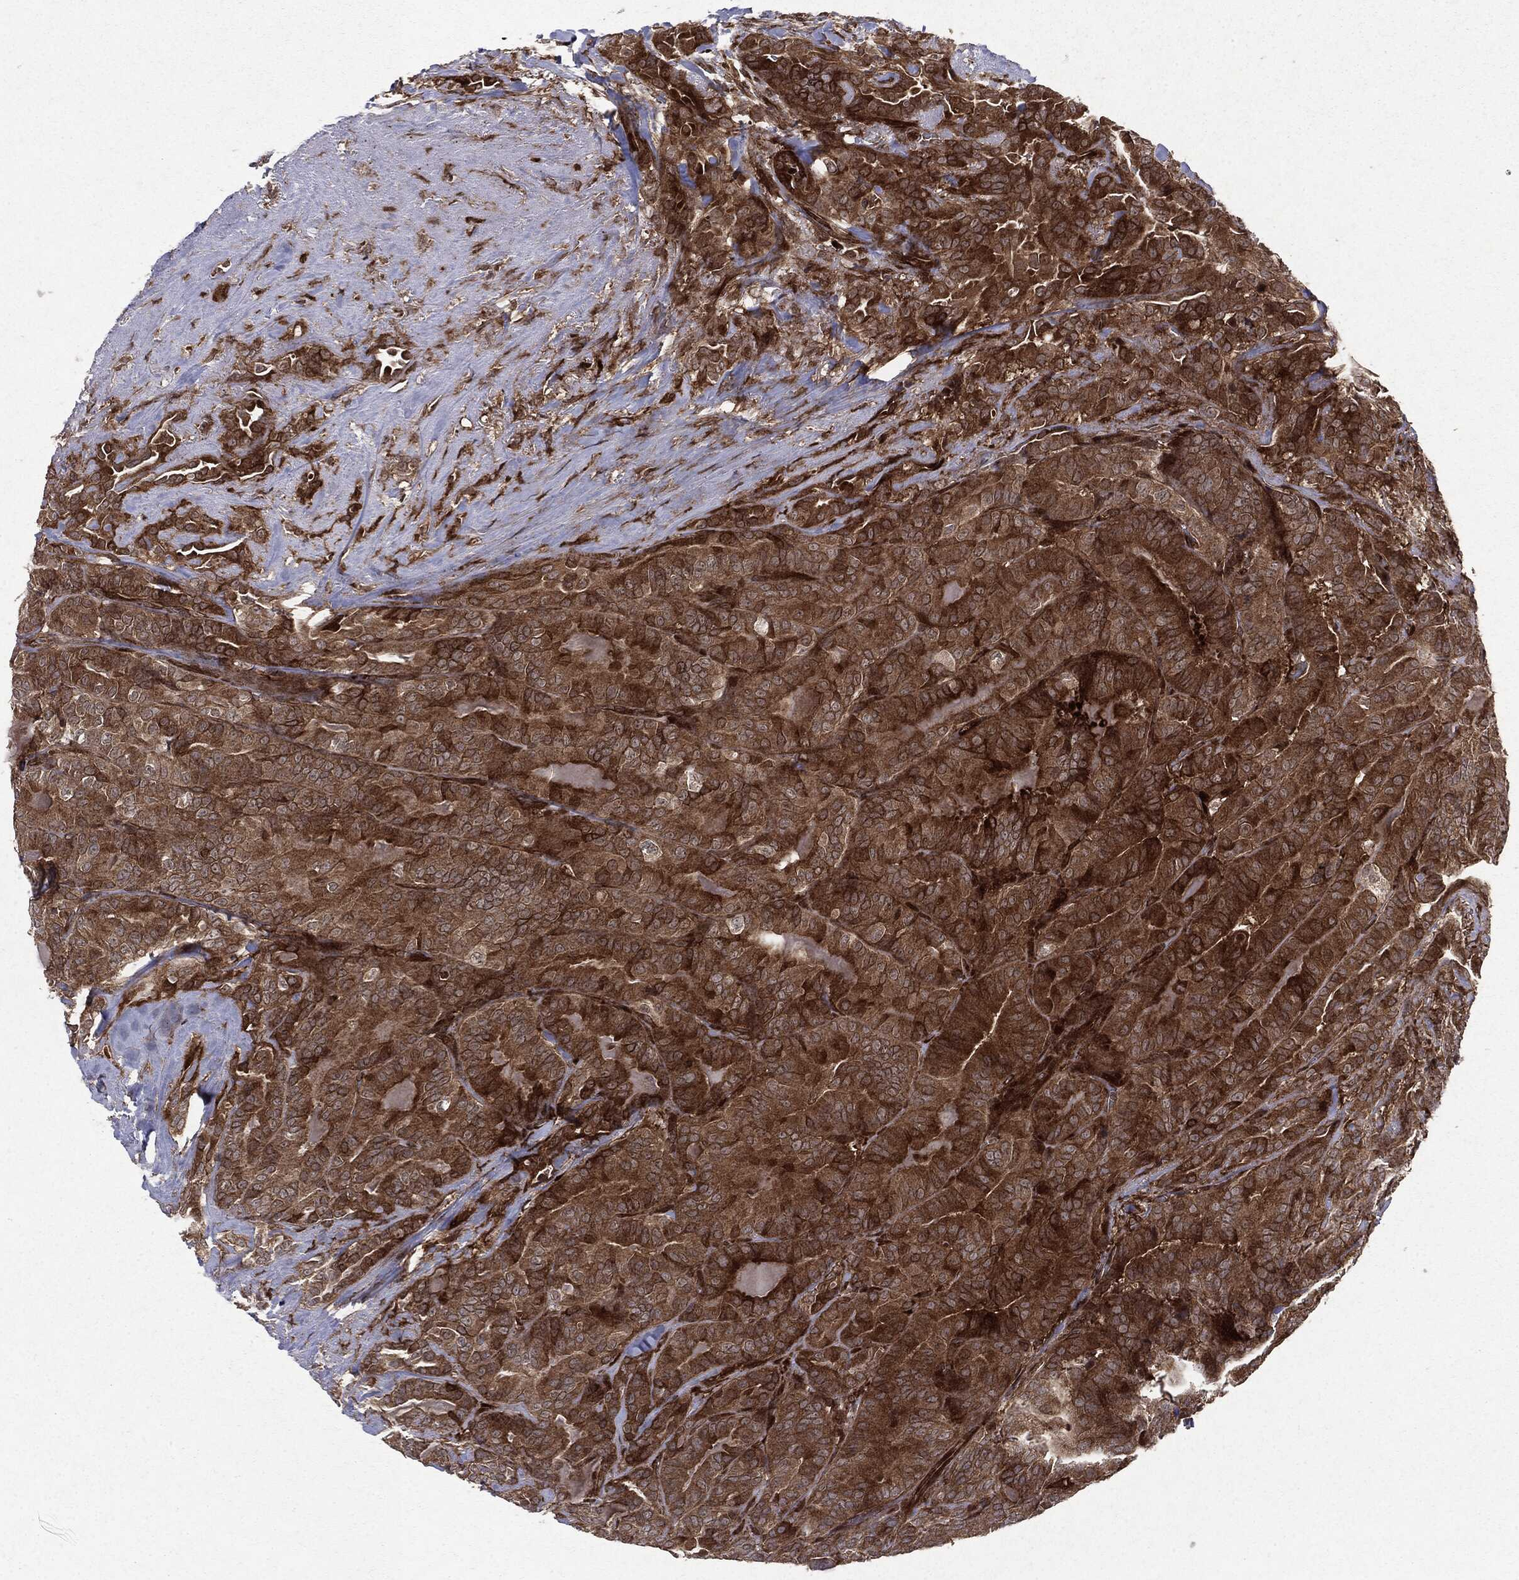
{"staining": {"intensity": "strong", "quantity": ">75%", "location": "cytoplasmic/membranous"}, "tissue": "thyroid cancer", "cell_type": "Tumor cells", "image_type": "cancer", "snomed": [{"axis": "morphology", "description": "Papillary adenocarcinoma, NOS"}, {"axis": "topography", "description": "Thyroid gland"}], "caption": "Papillary adenocarcinoma (thyroid) was stained to show a protein in brown. There is high levels of strong cytoplasmic/membranous staining in about >75% of tumor cells.", "gene": "OTUB1", "patient": {"sex": "male", "age": 61}}